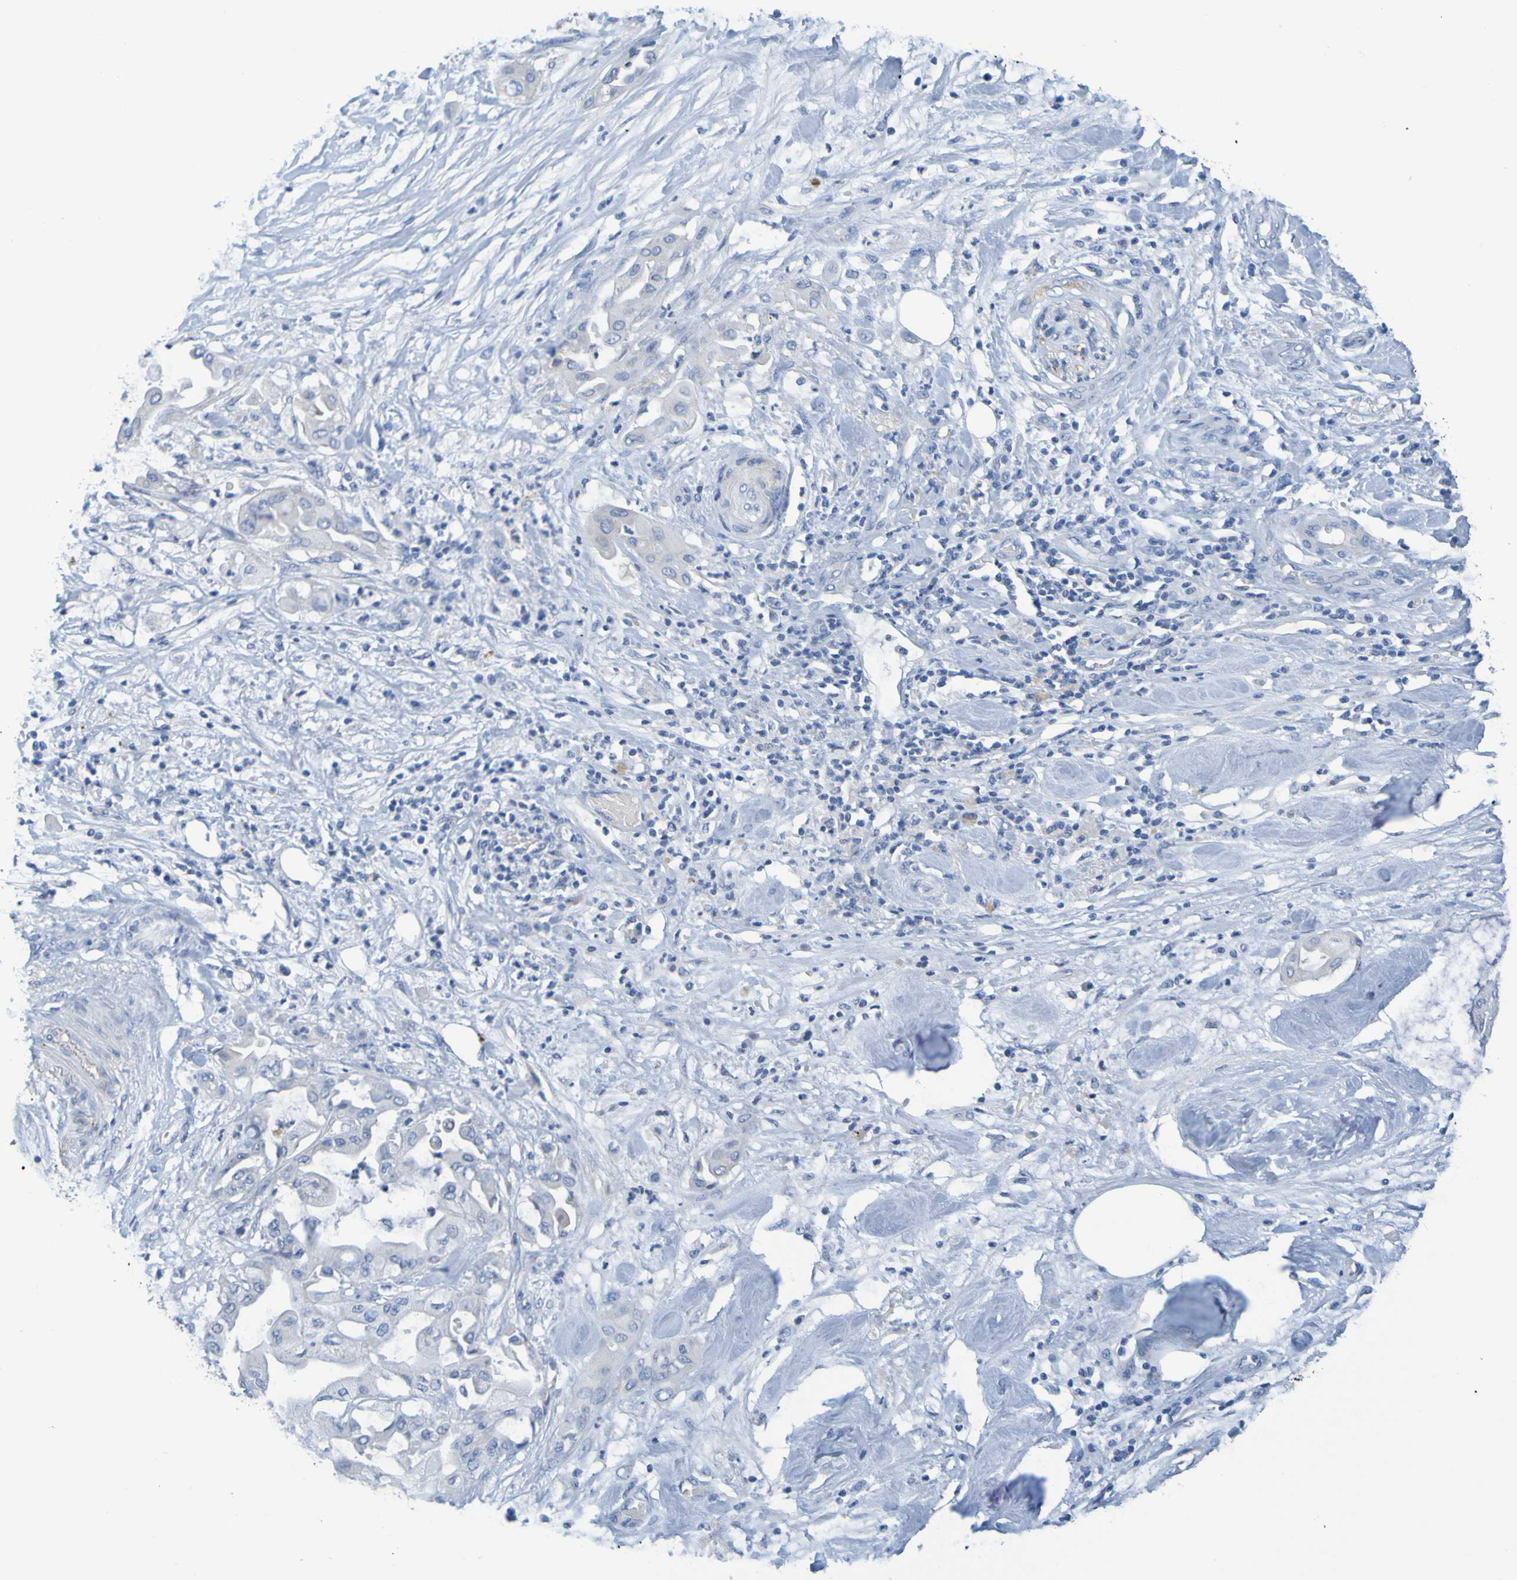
{"staining": {"intensity": "negative", "quantity": "none", "location": "none"}, "tissue": "pancreatic cancer", "cell_type": "Tumor cells", "image_type": "cancer", "snomed": [{"axis": "morphology", "description": "Adenocarcinoma, NOS"}, {"axis": "morphology", "description": "Adenocarcinoma, metastatic, NOS"}, {"axis": "topography", "description": "Lymph node"}, {"axis": "topography", "description": "Pancreas"}, {"axis": "topography", "description": "Duodenum"}], "caption": "Immunohistochemistry (IHC) histopathology image of neoplastic tissue: pancreatic metastatic adenocarcinoma stained with DAB shows no significant protein staining in tumor cells. The staining was performed using DAB to visualize the protein expression in brown, while the nuclei were stained in blue with hematoxylin (Magnification: 20x).", "gene": "IL10", "patient": {"sex": "female", "age": 64}}